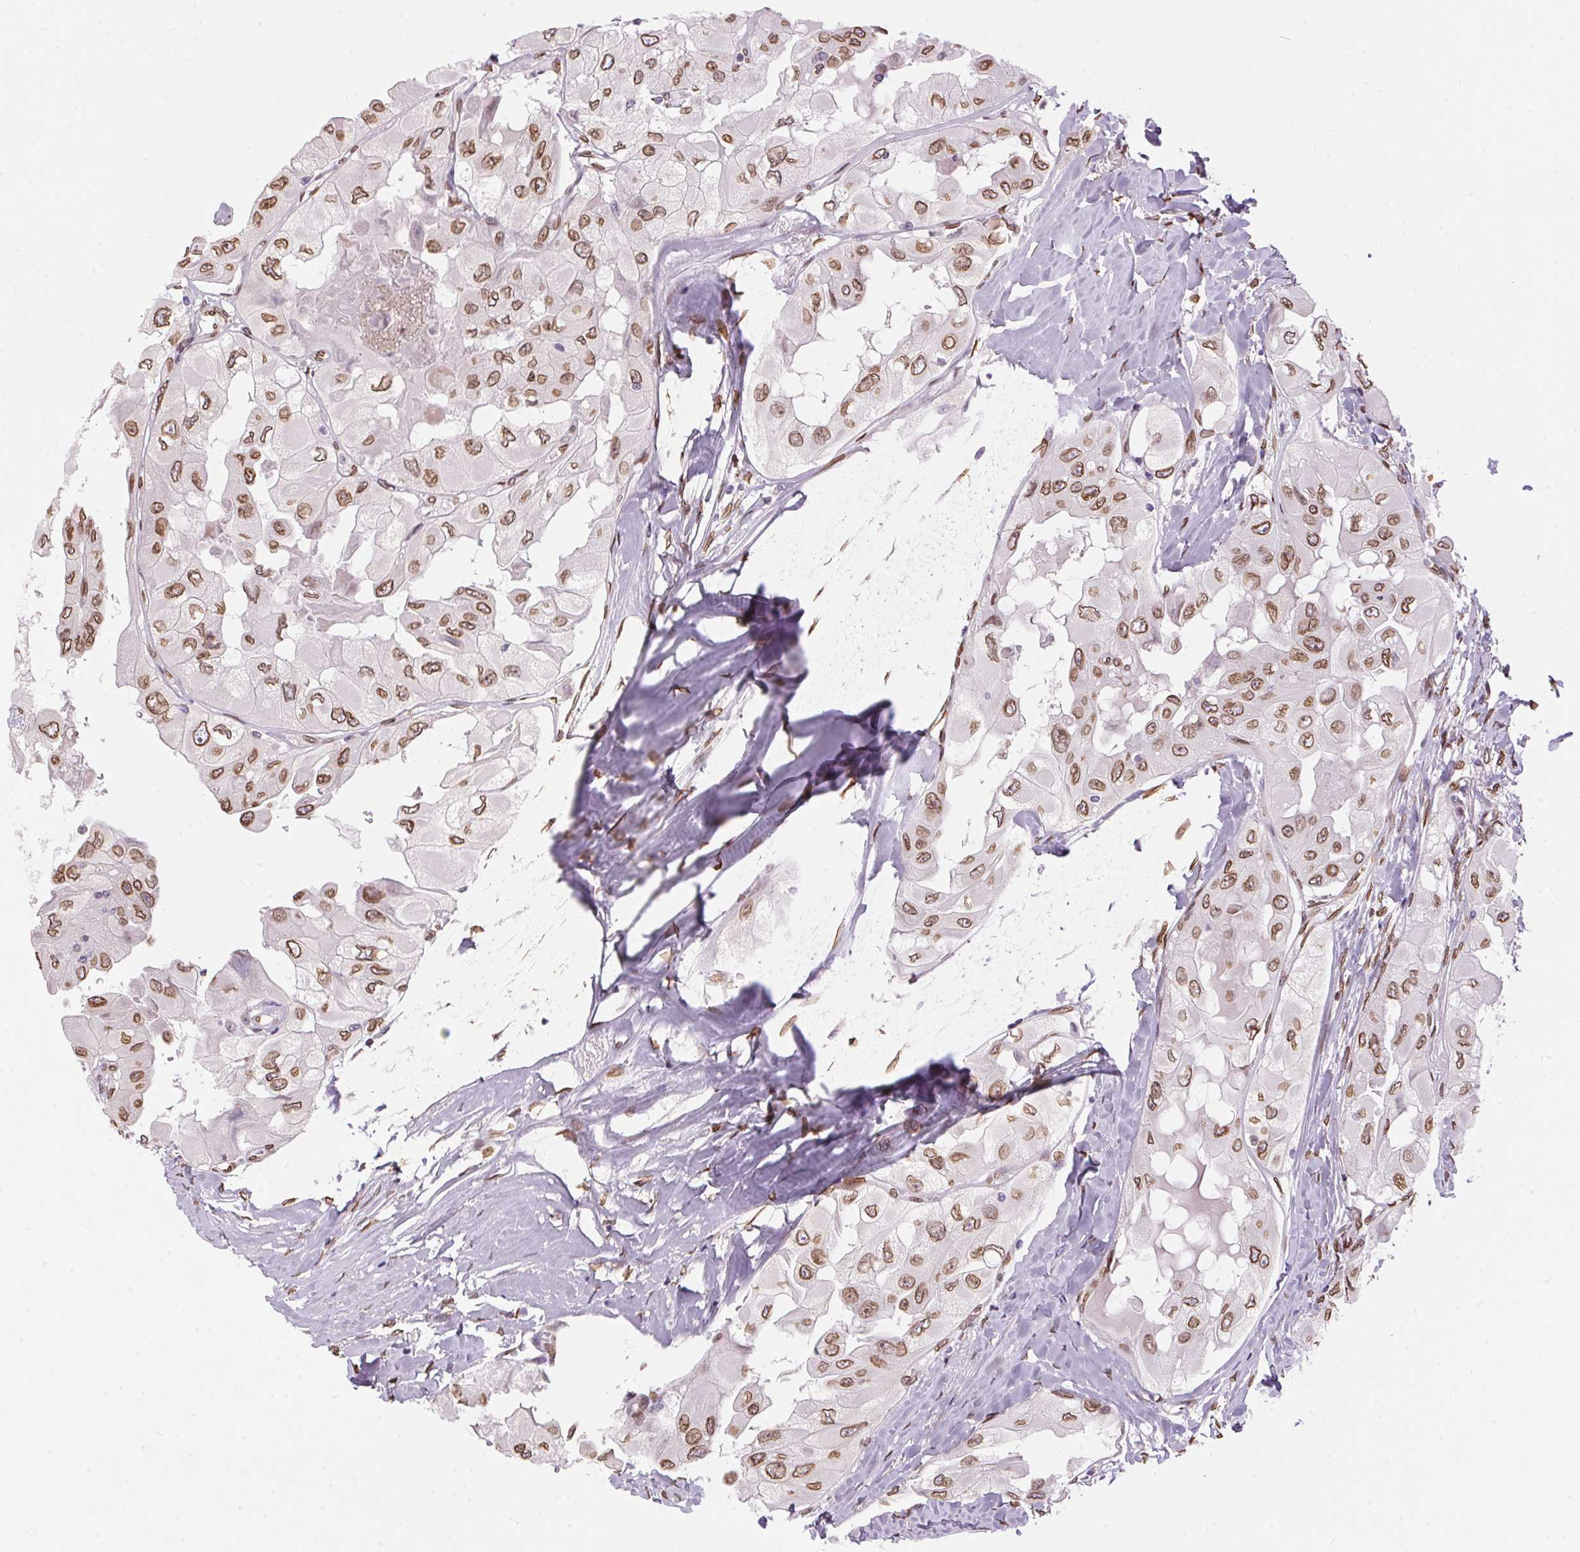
{"staining": {"intensity": "moderate", "quantity": ">75%", "location": "cytoplasmic/membranous,nuclear"}, "tissue": "thyroid cancer", "cell_type": "Tumor cells", "image_type": "cancer", "snomed": [{"axis": "morphology", "description": "Normal tissue, NOS"}, {"axis": "morphology", "description": "Papillary adenocarcinoma, NOS"}, {"axis": "topography", "description": "Thyroid gland"}], "caption": "A histopathology image of thyroid cancer (papillary adenocarcinoma) stained for a protein exhibits moderate cytoplasmic/membranous and nuclear brown staining in tumor cells.", "gene": "TMEM175", "patient": {"sex": "female", "age": 59}}